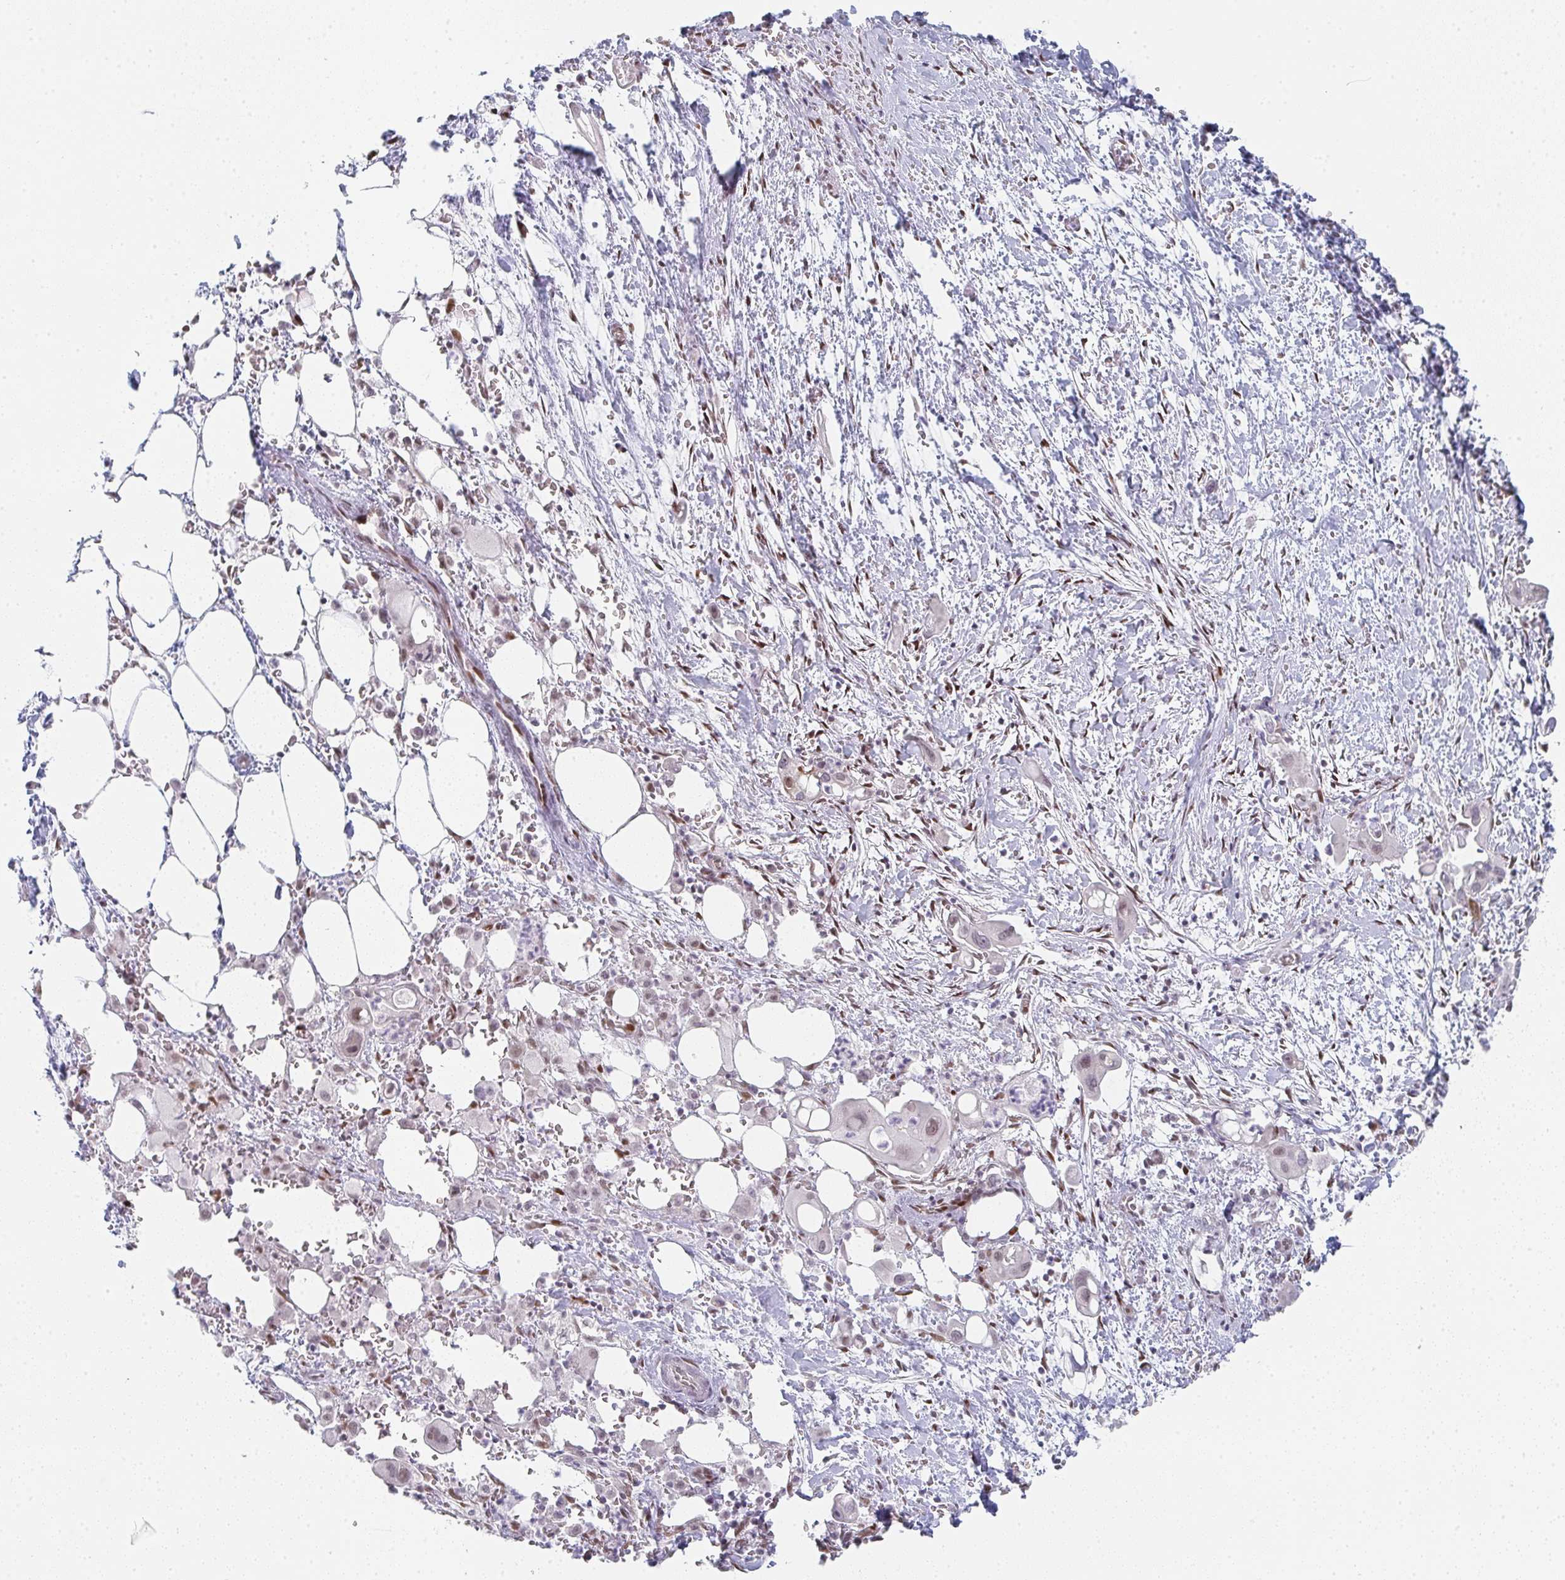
{"staining": {"intensity": "weak", "quantity": "<25%", "location": "nuclear"}, "tissue": "pancreatic cancer", "cell_type": "Tumor cells", "image_type": "cancer", "snomed": [{"axis": "morphology", "description": "Adenocarcinoma, NOS"}, {"axis": "topography", "description": "Pancreas"}], "caption": "This histopathology image is of pancreatic adenocarcinoma stained with IHC to label a protein in brown with the nuclei are counter-stained blue. There is no positivity in tumor cells.", "gene": "POU2AF2", "patient": {"sex": "male", "age": 61}}